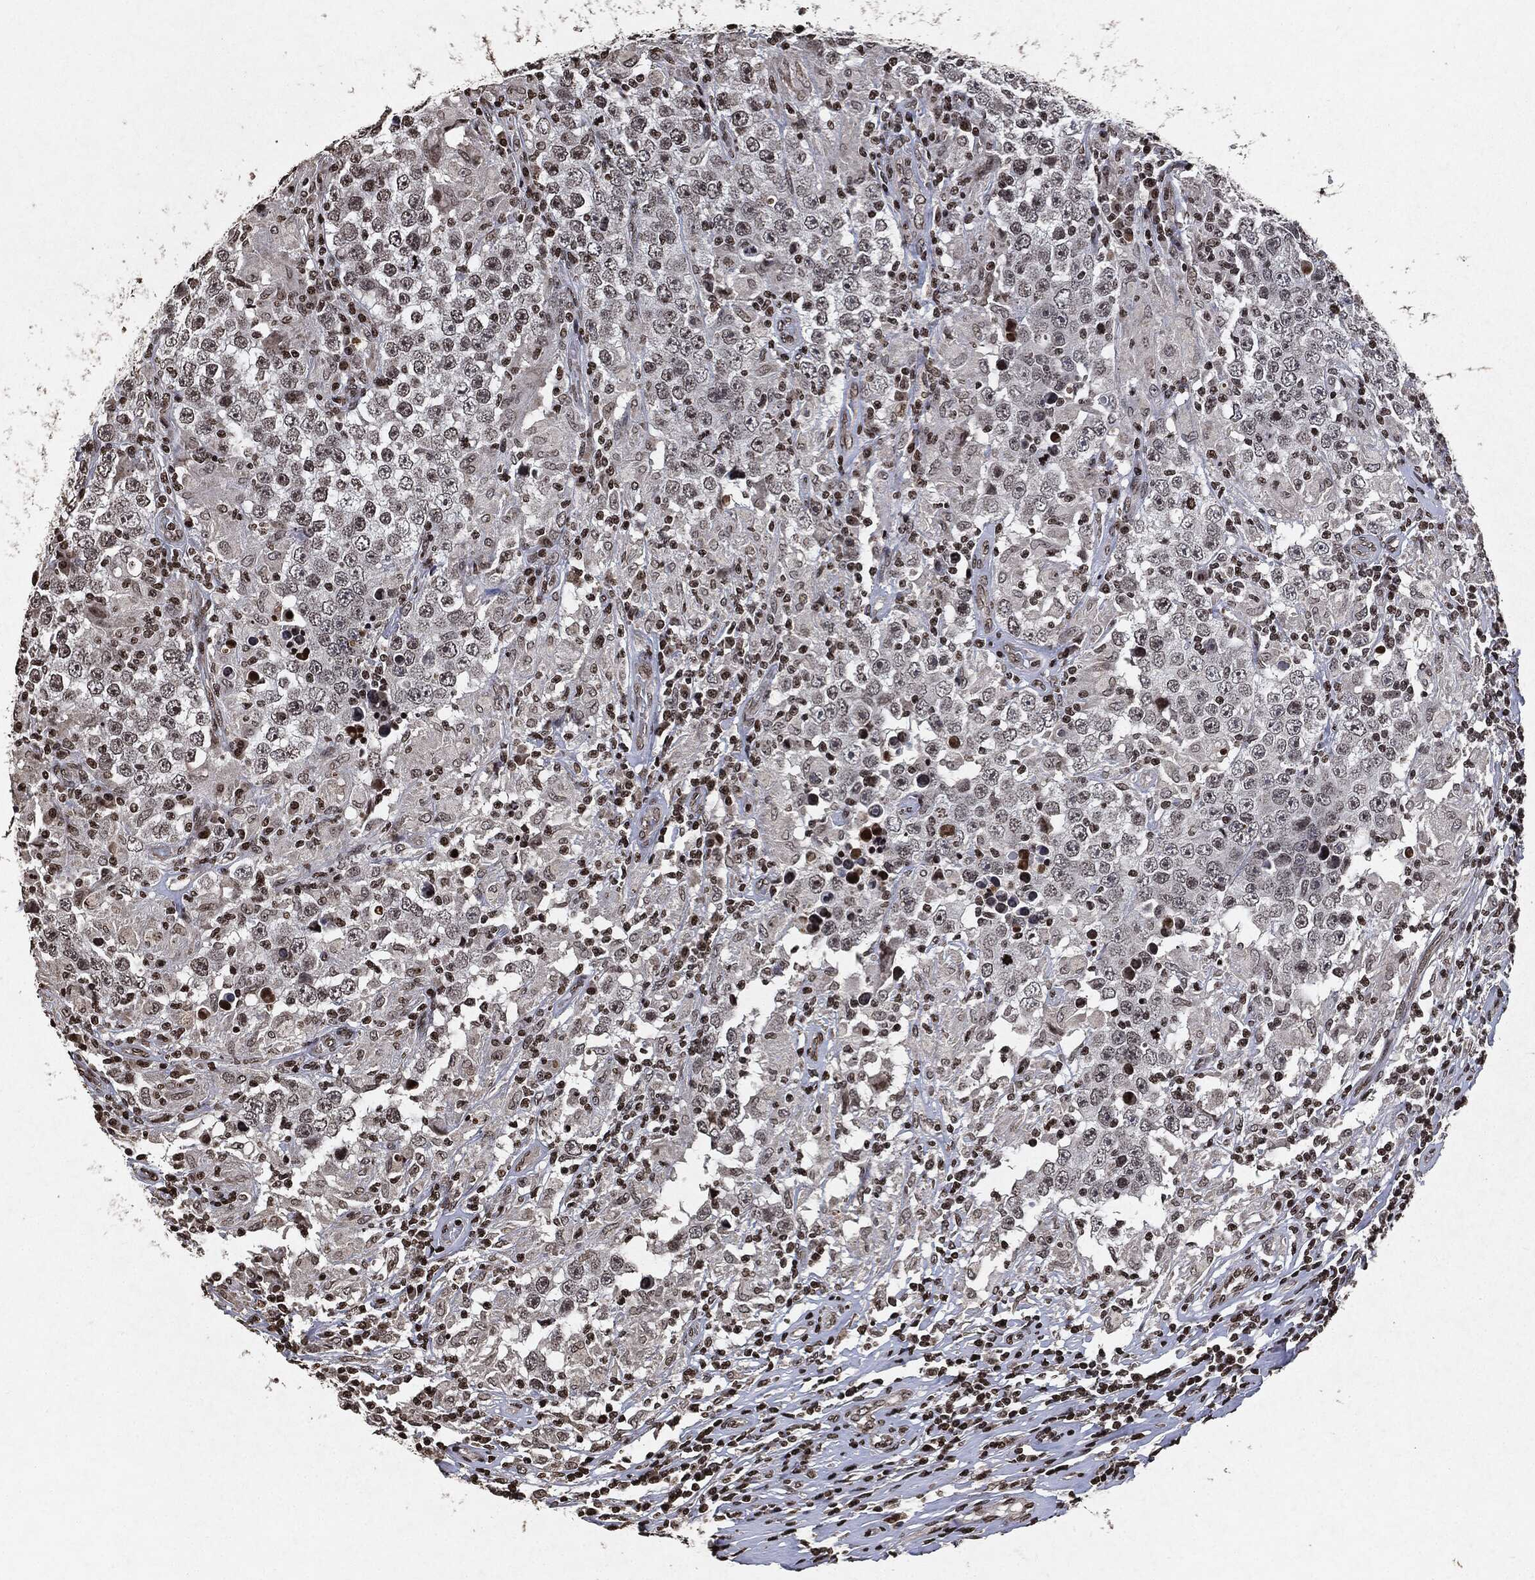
{"staining": {"intensity": "negative", "quantity": "none", "location": "none"}, "tissue": "testis cancer", "cell_type": "Tumor cells", "image_type": "cancer", "snomed": [{"axis": "morphology", "description": "Seminoma, NOS"}, {"axis": "morphology", "description": "Carcinoma, Embryonal, NOS"}, {"axis": "topography", "description": "Testis"}], "caption": "This is an immunohistochemistry micrograph of testis embryonal carcinoma. There is no positivity in tumor cells.", "gene": "JUN", "patient": {"sex": "male", "age": 41}}